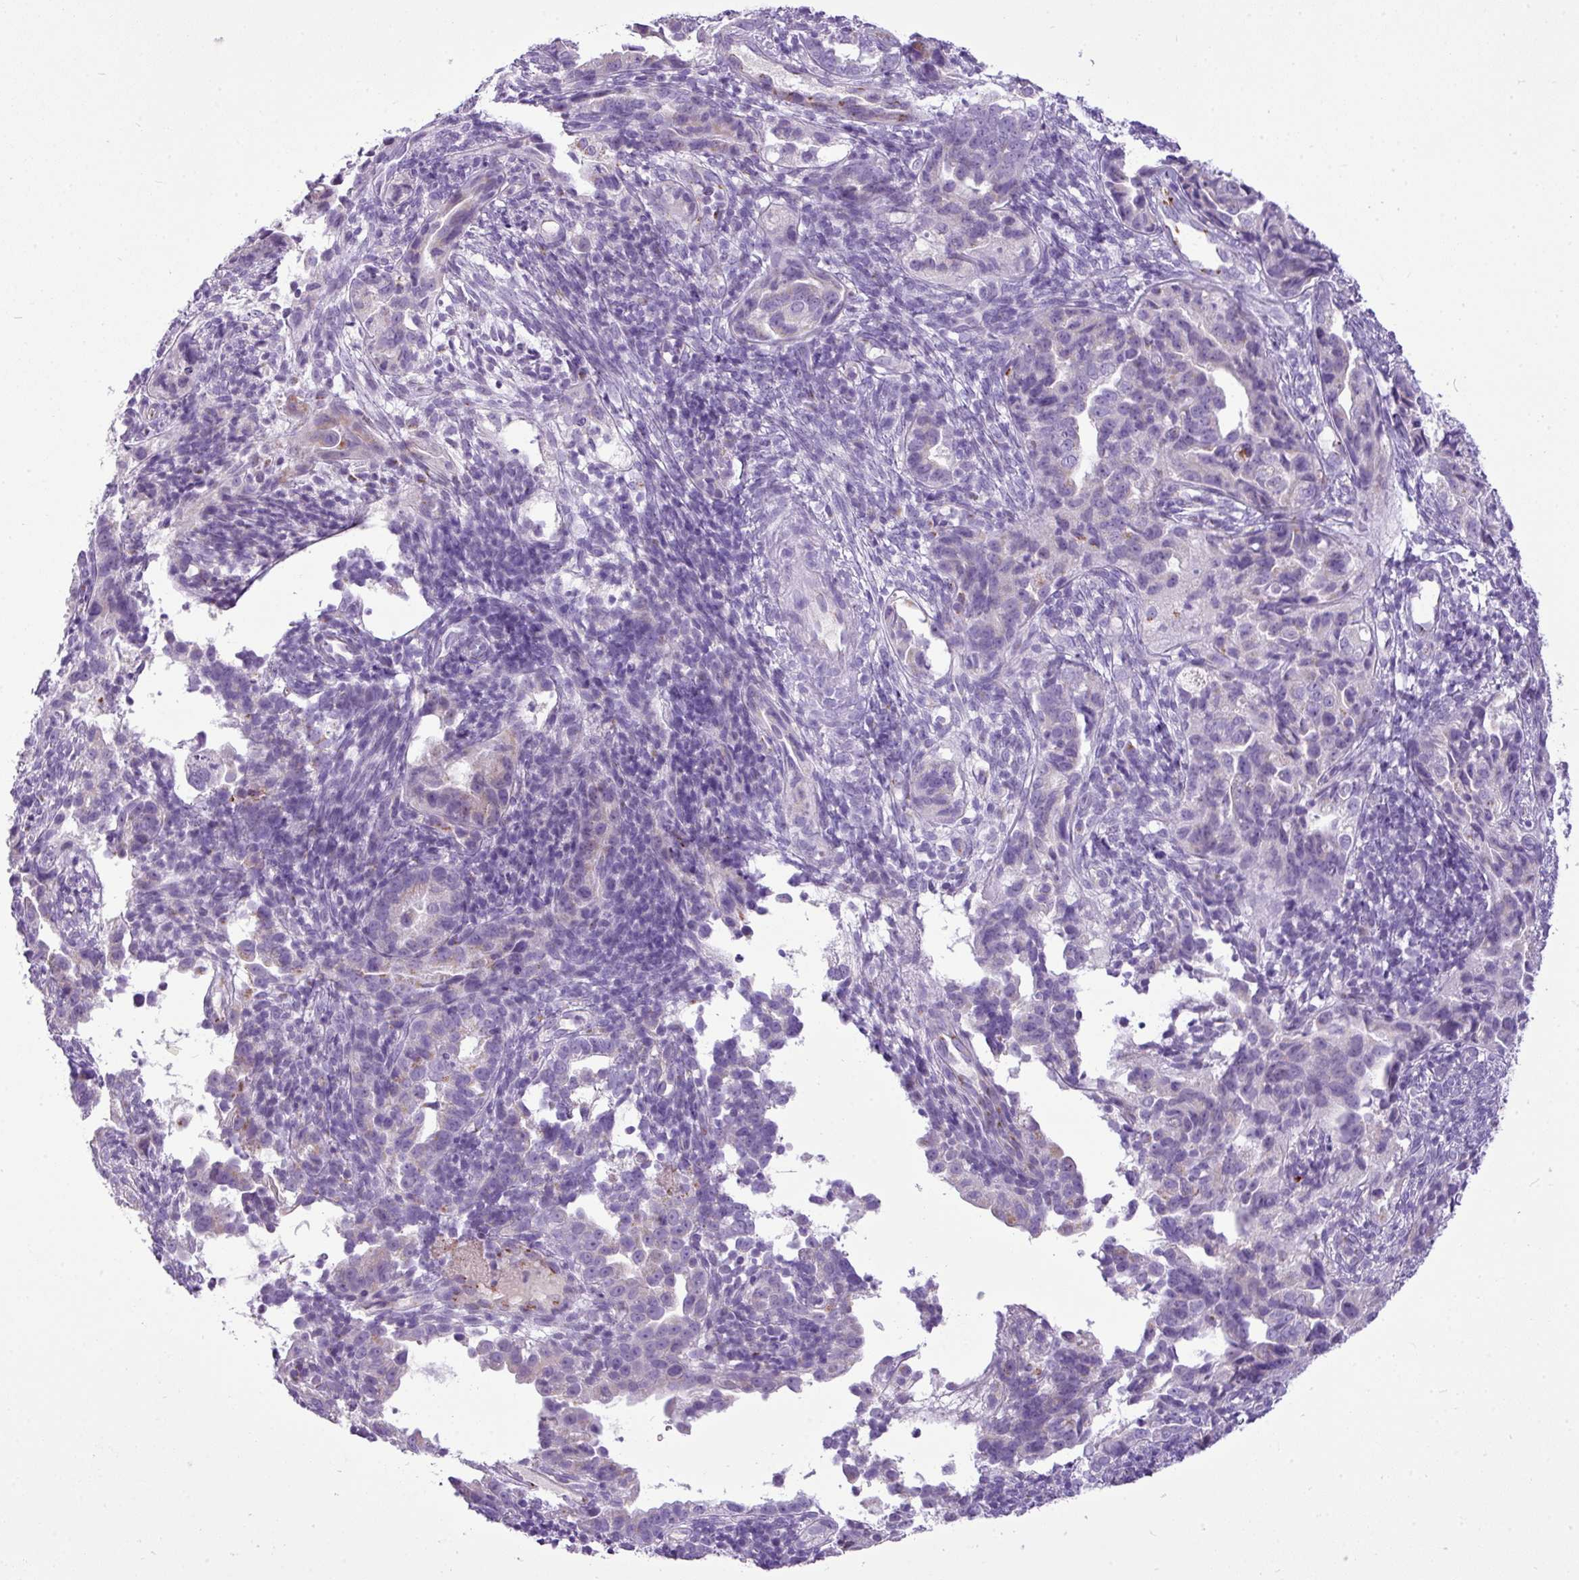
{"staining": {"intensity": "negative", "quantity": "none", "location": "none"}, "tissue": "endometrial cancer", "cell_type": "Tumor cells", "image_type": "cancer", "snomed": [{"axis": "morphology", "description": "Adenocarcinoma, NOS"}, {"axis": "topography", "description": "Endometrium"}], "caption": "Endometrial adenocarcinoma was stained to show a protein in brown. There is no significant positivity in tumor cells.", "gene": "FAM43A", "patient": {"sex": "female", "age": 57}}